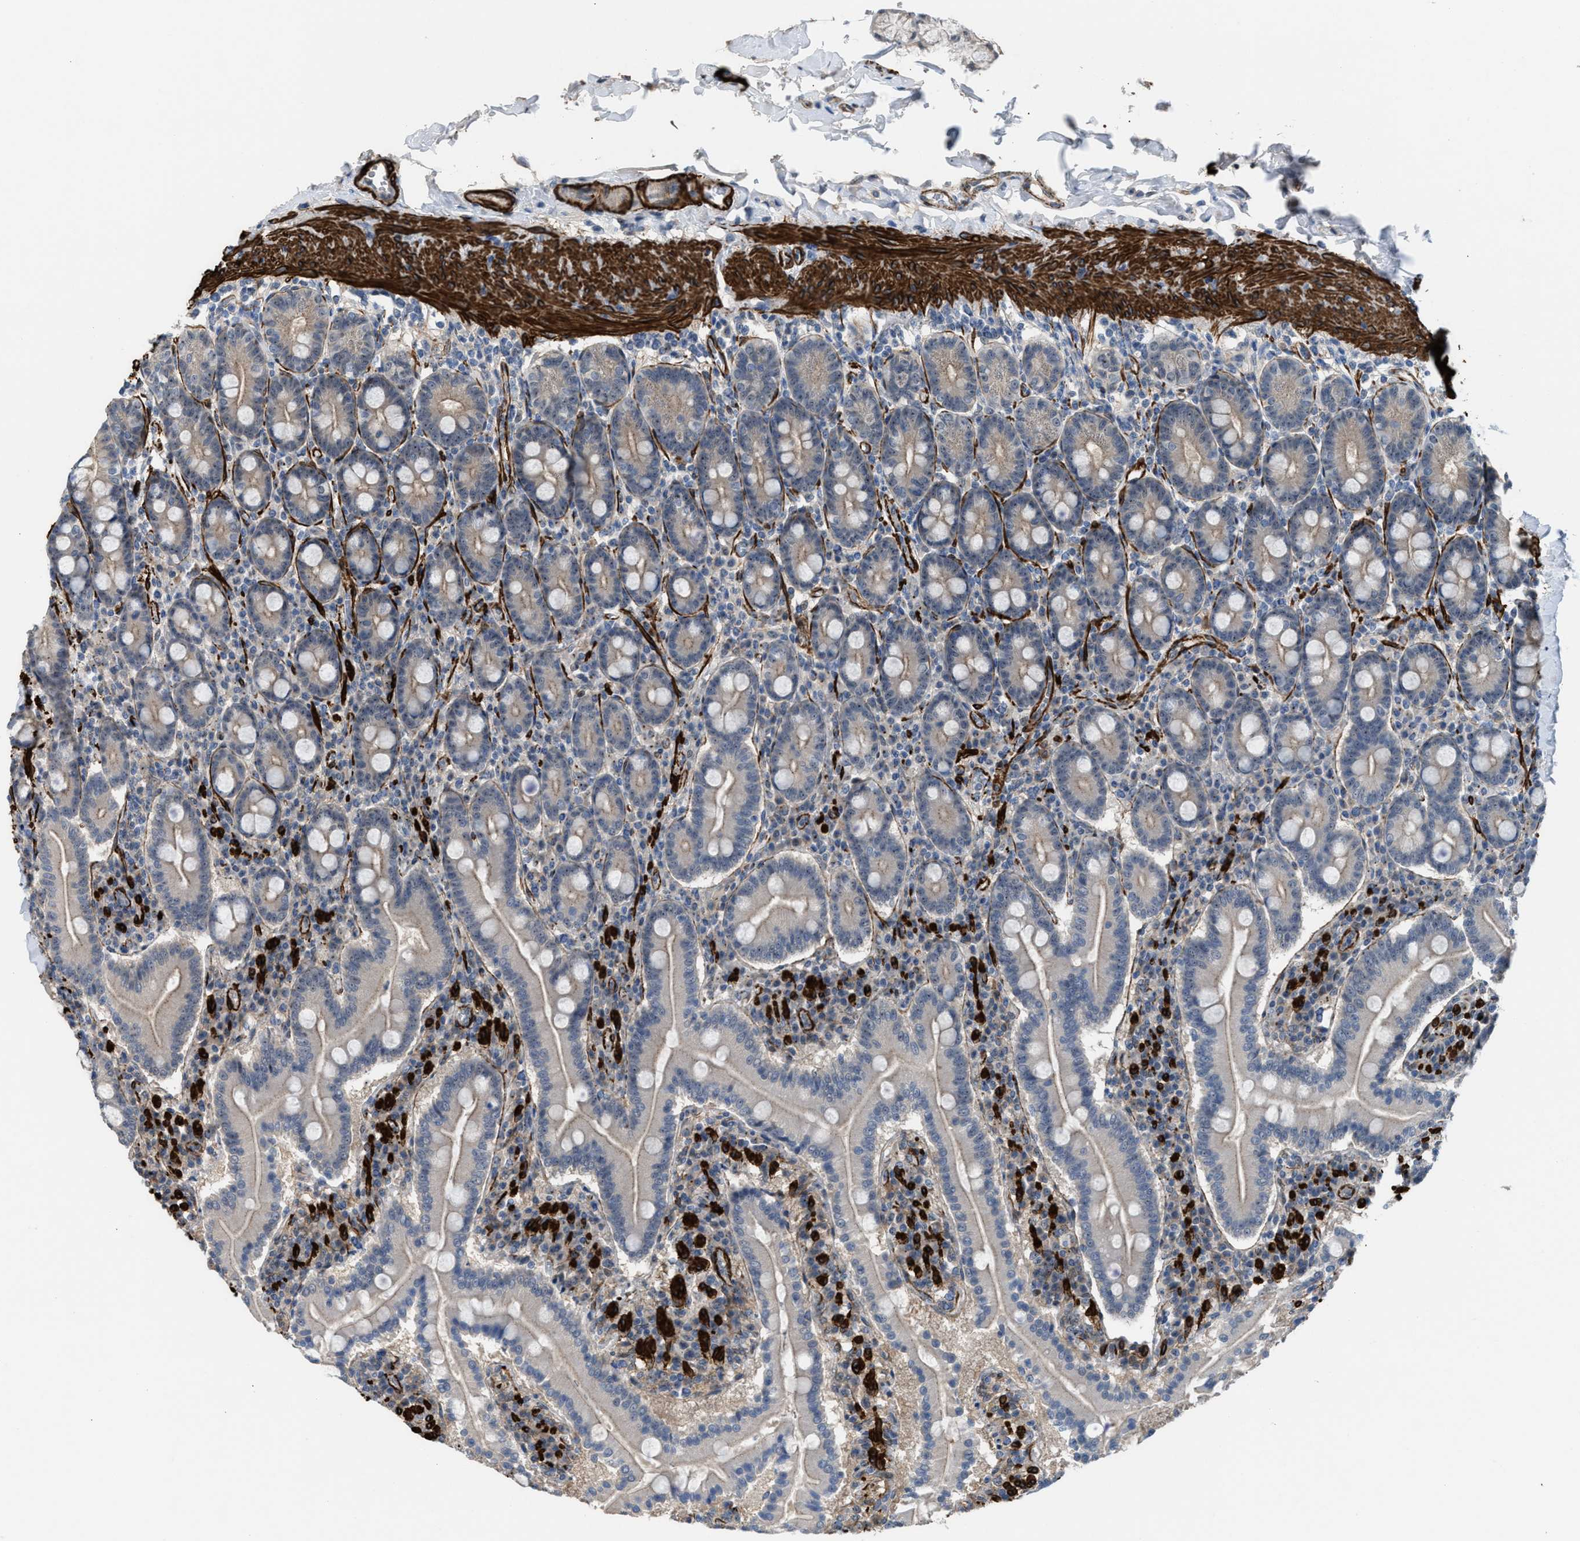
{"staining": {"intensity": "weak", "quantity": "25%-75%", "location": "cytoplasmic/membranous"}, "tissue": "duodenum", "cell_type": "Glandular cells", "image_type": "normal", "snomed": [{"axis": "morphology", "description": "Normal tissue, NOS"}, {"axis": "topography", "description": "Duodenum"}], "caption": "A high-resolution histopathology image shows immunohistochemistry (IHC) staining of benign duodenum, which reveals weak cytoplasmic/membranous positivity in about 25%-75% of glandular cells. Ihc stains the protein of interest in brown and the nuclei are stained blue.", "gene": "NQO2", "patient": {"sex": "male", "age": 50}}